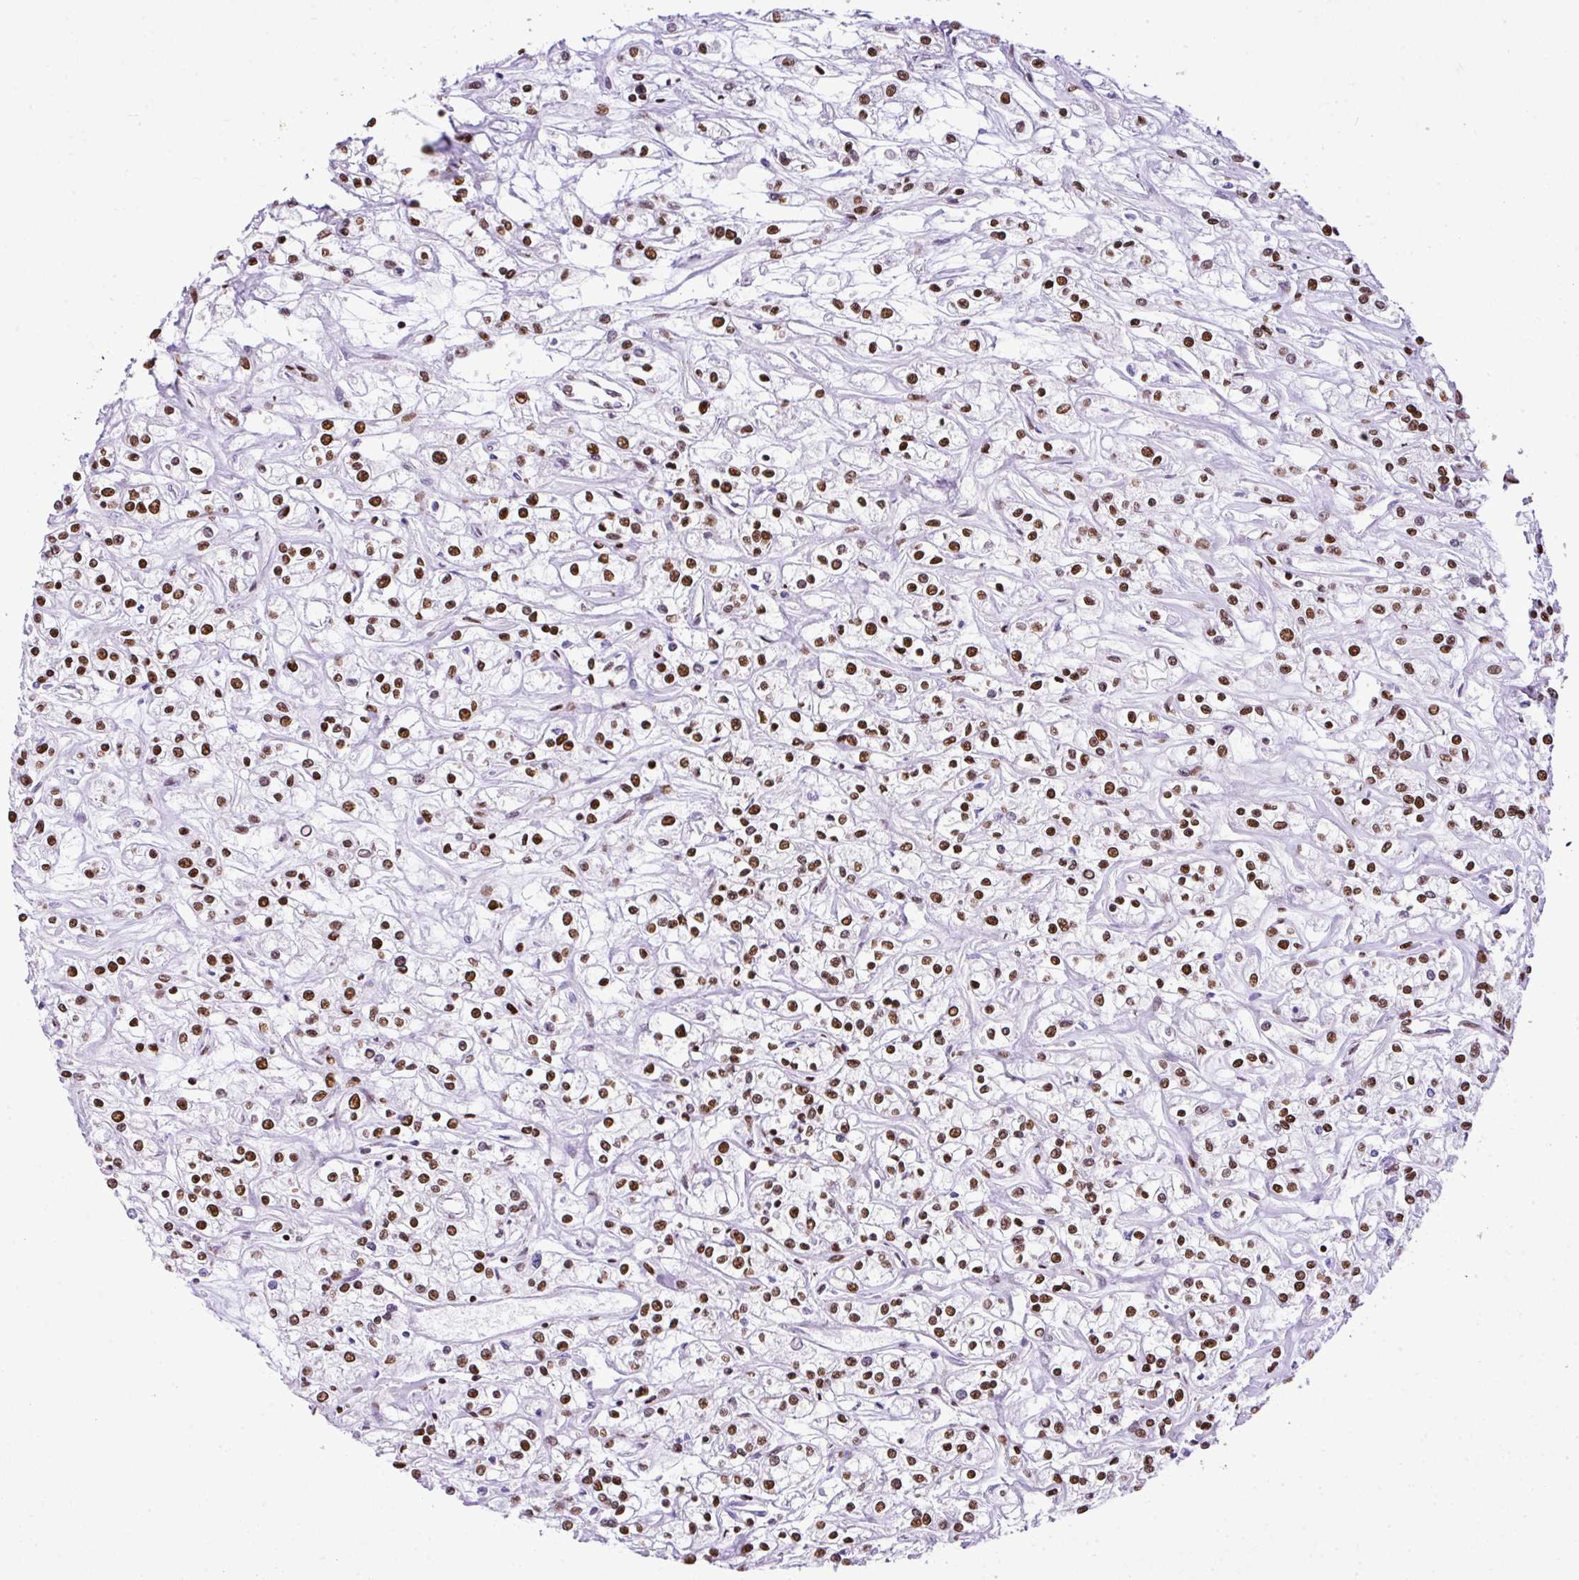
{"staining": {"intensity": "moderate", "quantity": ">75%", "location": "nuclear"}, "tissue": "renal cancer", "cell_type": "Tumor cells", "image_type": "cancer", "snomed": [{"axis": "morphology", "description": "Adenocarcinoma, NOS"}, {"axis": "topography", "description": "Kidney"}], "caption": "Protein staining of renal adenocarcinoma tissue reveals moderate nuclear staining in approximately >75% of tumor cells.", "gene": "RARG", "patient": {"sex": "female", "age": 59}}